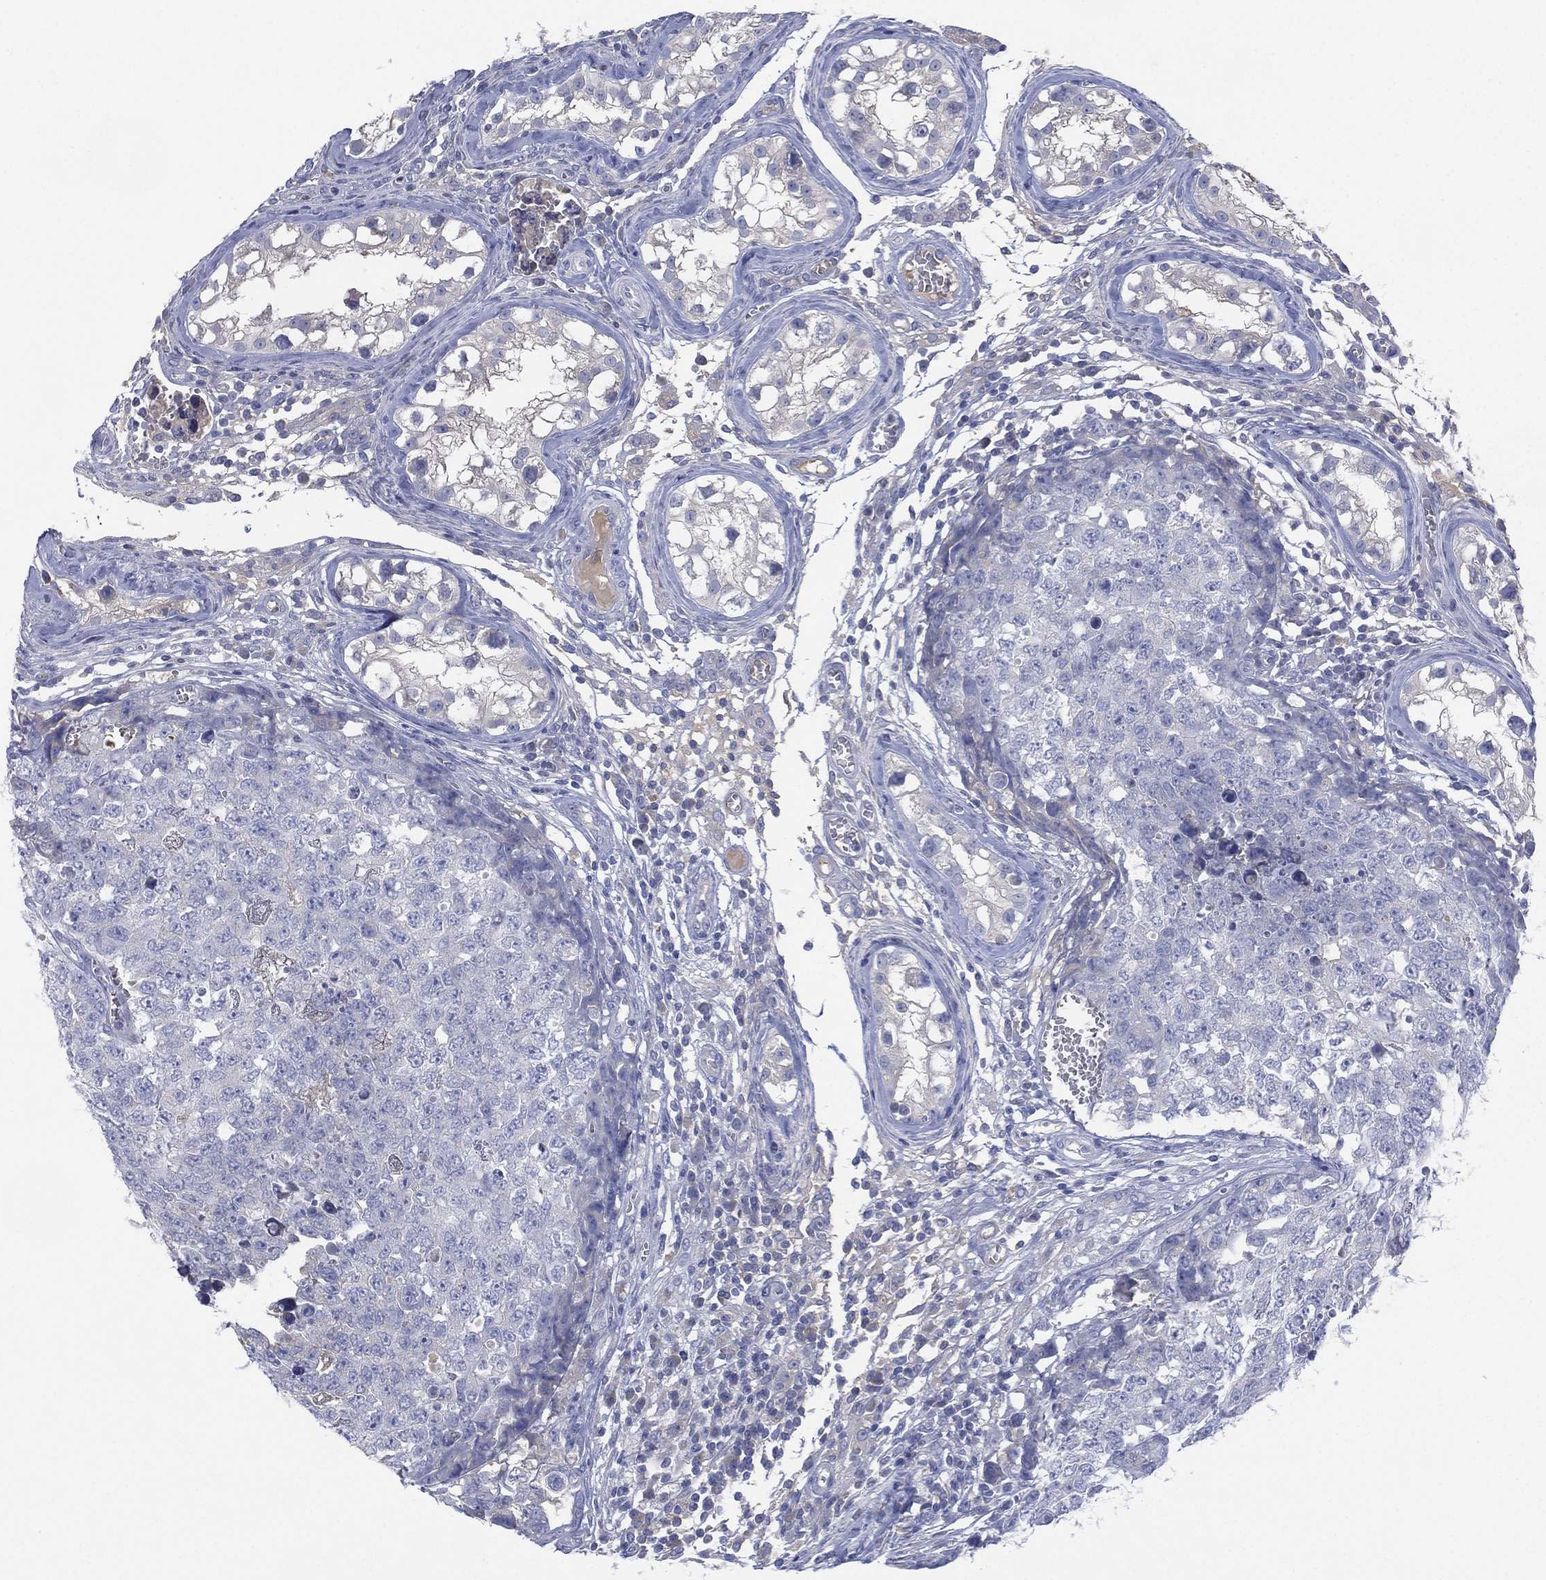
{"staining": {"intensity": "negative", "quantity": "none", "location": "none"}, "tissue": "testis cancer", "cell_type": "Tumor cells", "image_type": "cancer", "snomed": [{"axis": "morphology", "description": "Carcinoma, Embryonal, NOS"}, {"axis": "topography", "description": "Testis"}], "caption": "A micrograph of human embryonal carcinoma (testis) is negative for staining in tumor cells. (Immunohistochemistry (ihc), brightfield microscopy, high magnification).", "gene": "CYP2D6", "patient": {"sex": "male", "age": 23}}